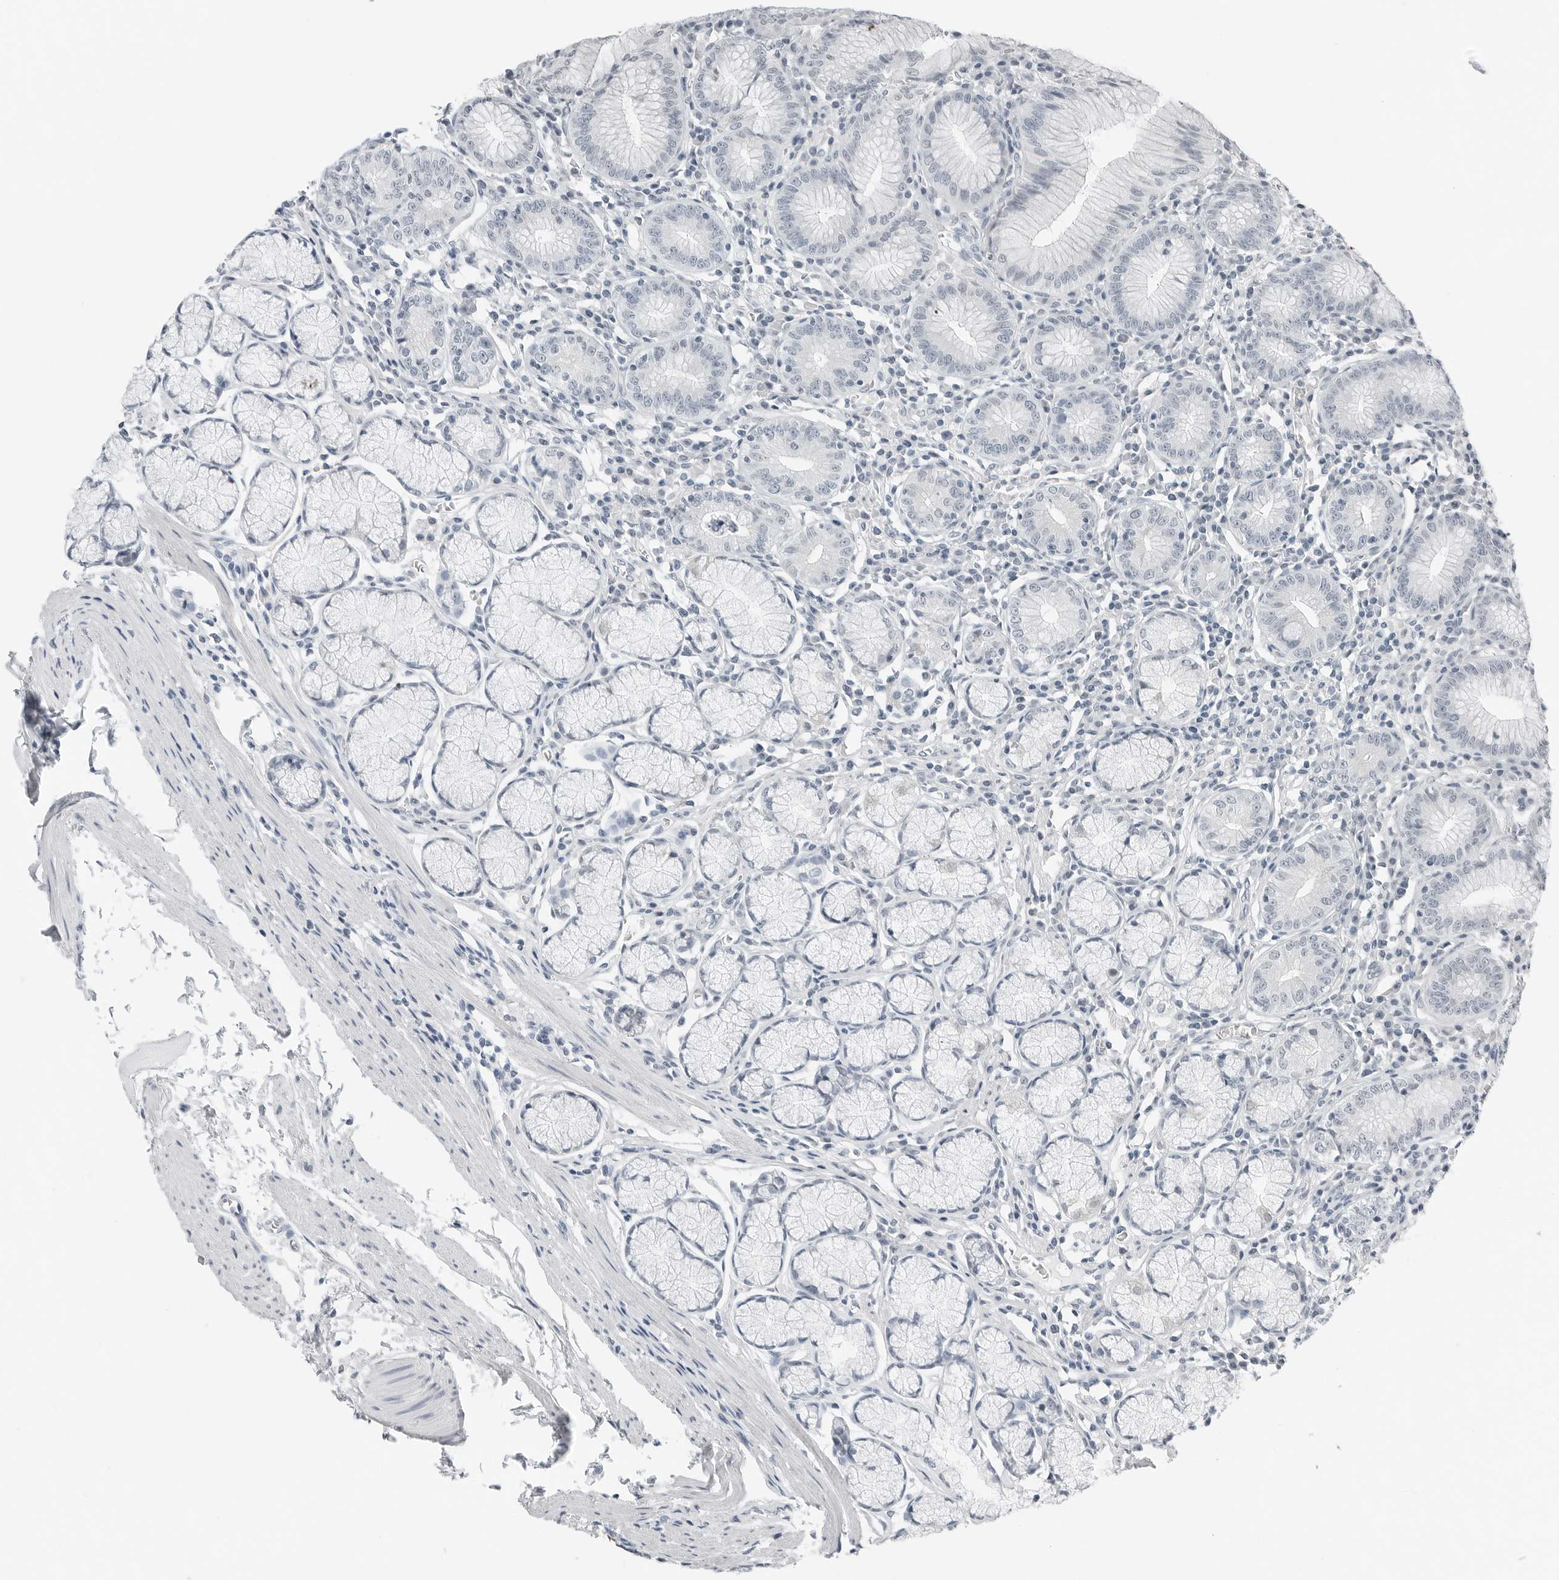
{"staining": {"intensity": "weak", "quantity": "<25%", "location": "cytoplasmic/membranous"}, "tissue": "stomach", "cell_type": "Glandular cells", "image_type": "normal", "snomed": [{"axis": "morphology", "description": "Normal tissue, NOS"}, {"axis": "topography", "description": "Stomach"}], "caption": "Image shows no protein expression in glandular cells of unremarkable stomach.", "gene": "XIRP1", "patient": {"sex": "male", "age": 55}}